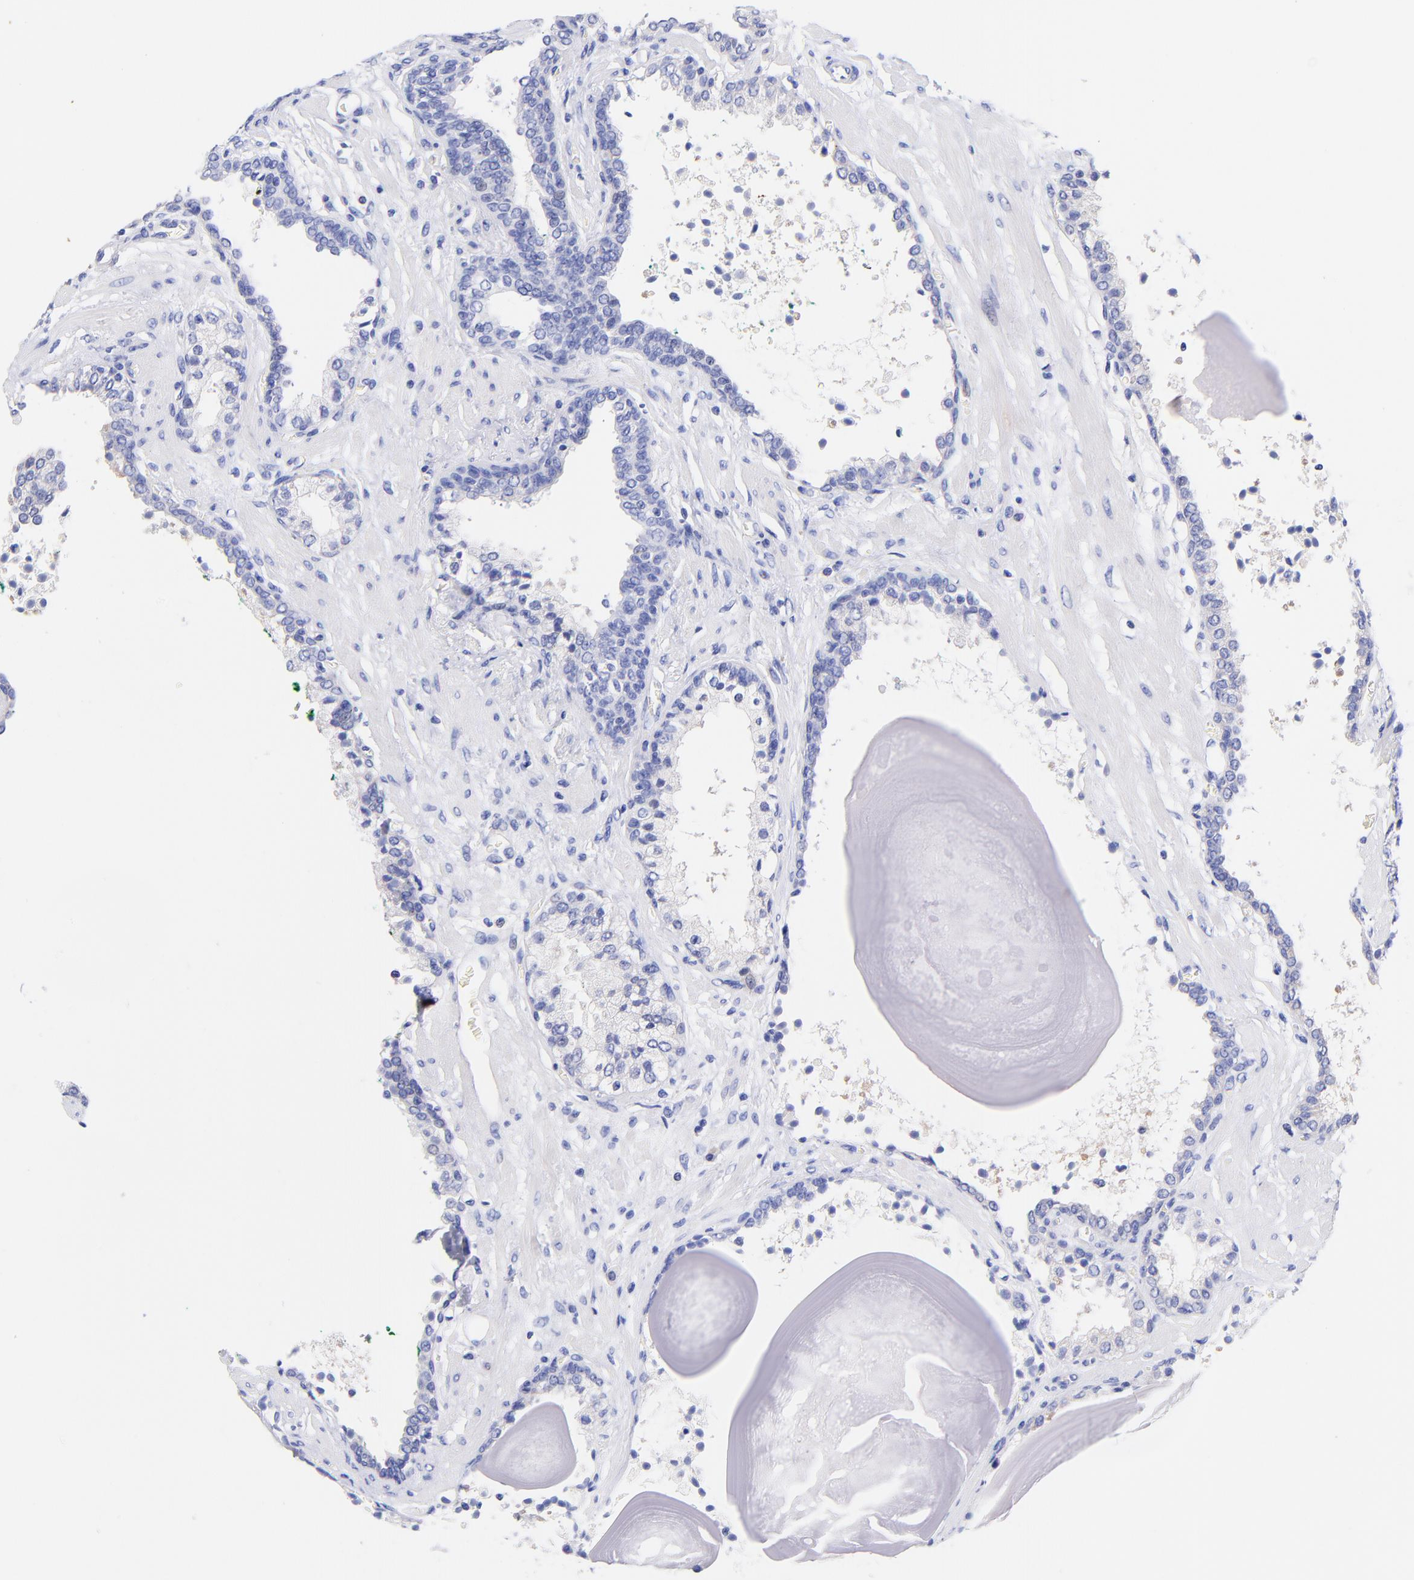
{"staining": {"intensity": "negative", "quantity": "none", "location": "none"}, "tissue": "prostate cancer", "cell_type": "Tumor cells", "image_type": "cancer", "snomed": [{"axis": "morphology", "description": "Adenocarcinoma, Medium grade"}, {"axis": "topography", "description": "Prostate"}], "caption": "Immunohistochemistry (IHC) photomicrograph of human prostate adenocarcinoma (medium-grade) stained for a protein (brown), which exhibits no positivity in tumor cells.", "gene": "GPHN", "patient": {"sex": "male", "age": 70}}